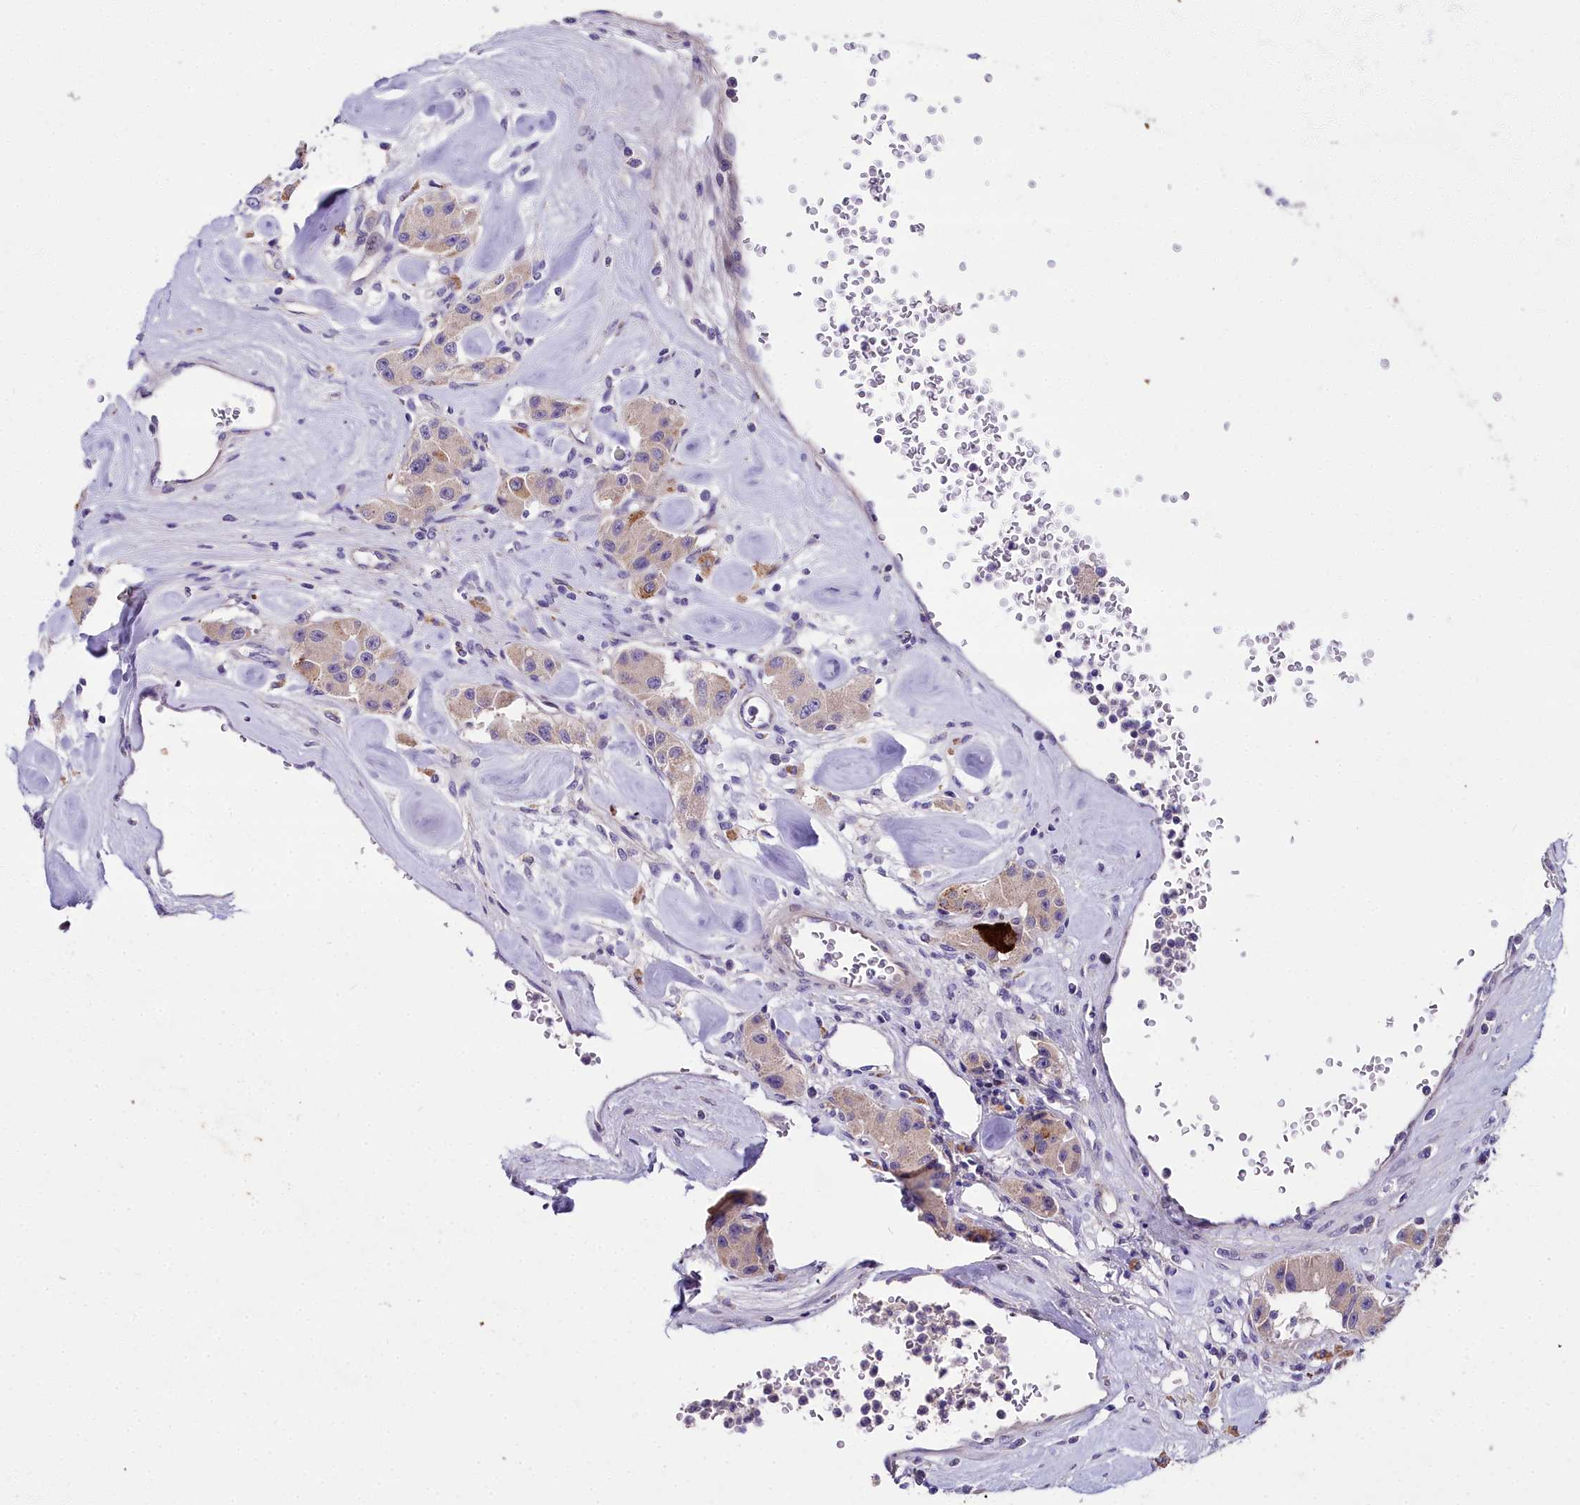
{"staining": {"intensity": "weak", "quantity": ">75%", "location": "cytoplasmic/membranous"}, "tissue": "carcinoid", "cell_type": "Tumor cells", "image_type": "cancer", "snomed": [{"axis": "morphology", "description": "Carcinoid, malignant, NOS"}, {"axis": "topography", "description": "Pancreas"}], "caption": "Immunohistochemical staining of carcinoid (malignant) shows weak cytoplasmic/membranous protein staining in about >75% of tumor cells.", "gene": "NT5M", "patient": {"sex": "male", "age": 41}}